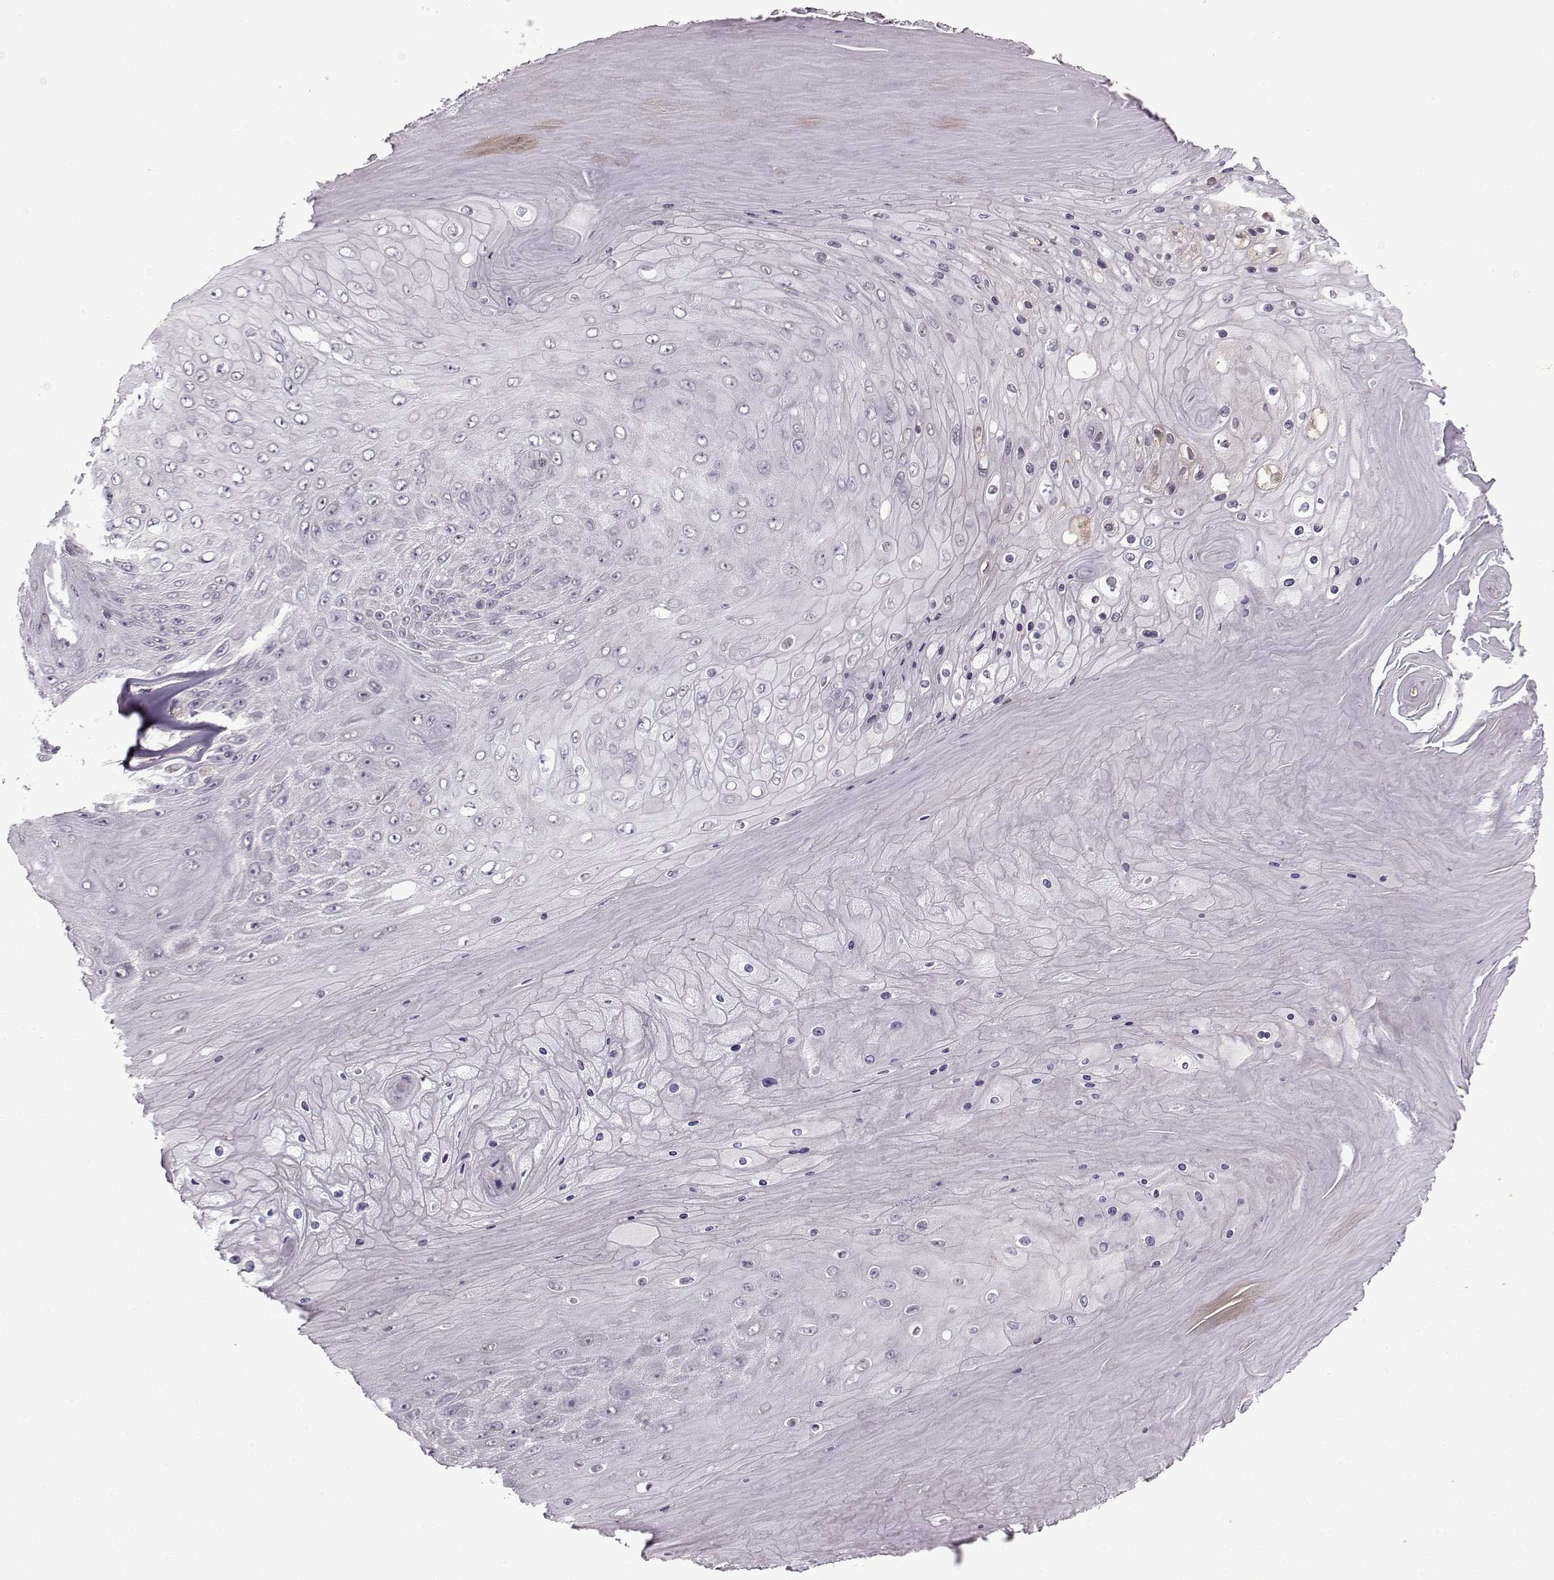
{"staining": {"intensity": "negative", "quantity": "none", "location": "none"}, "tissue": "skin cancer", "cell_type": "Tumor cells", "image_type": "cancer", "snomed": [{"axis": "morphology", "description": "Squamous cell carcinoma, NOS"}, {"axis": "topography", "description": "Skin"}], "caption": "Human skin squamous cell carcinoma stained for a protein using IHC reveals no positivity in tumor cells.", "gene": "OPRD1", "patient": {"sex": "male", "age": 62}}